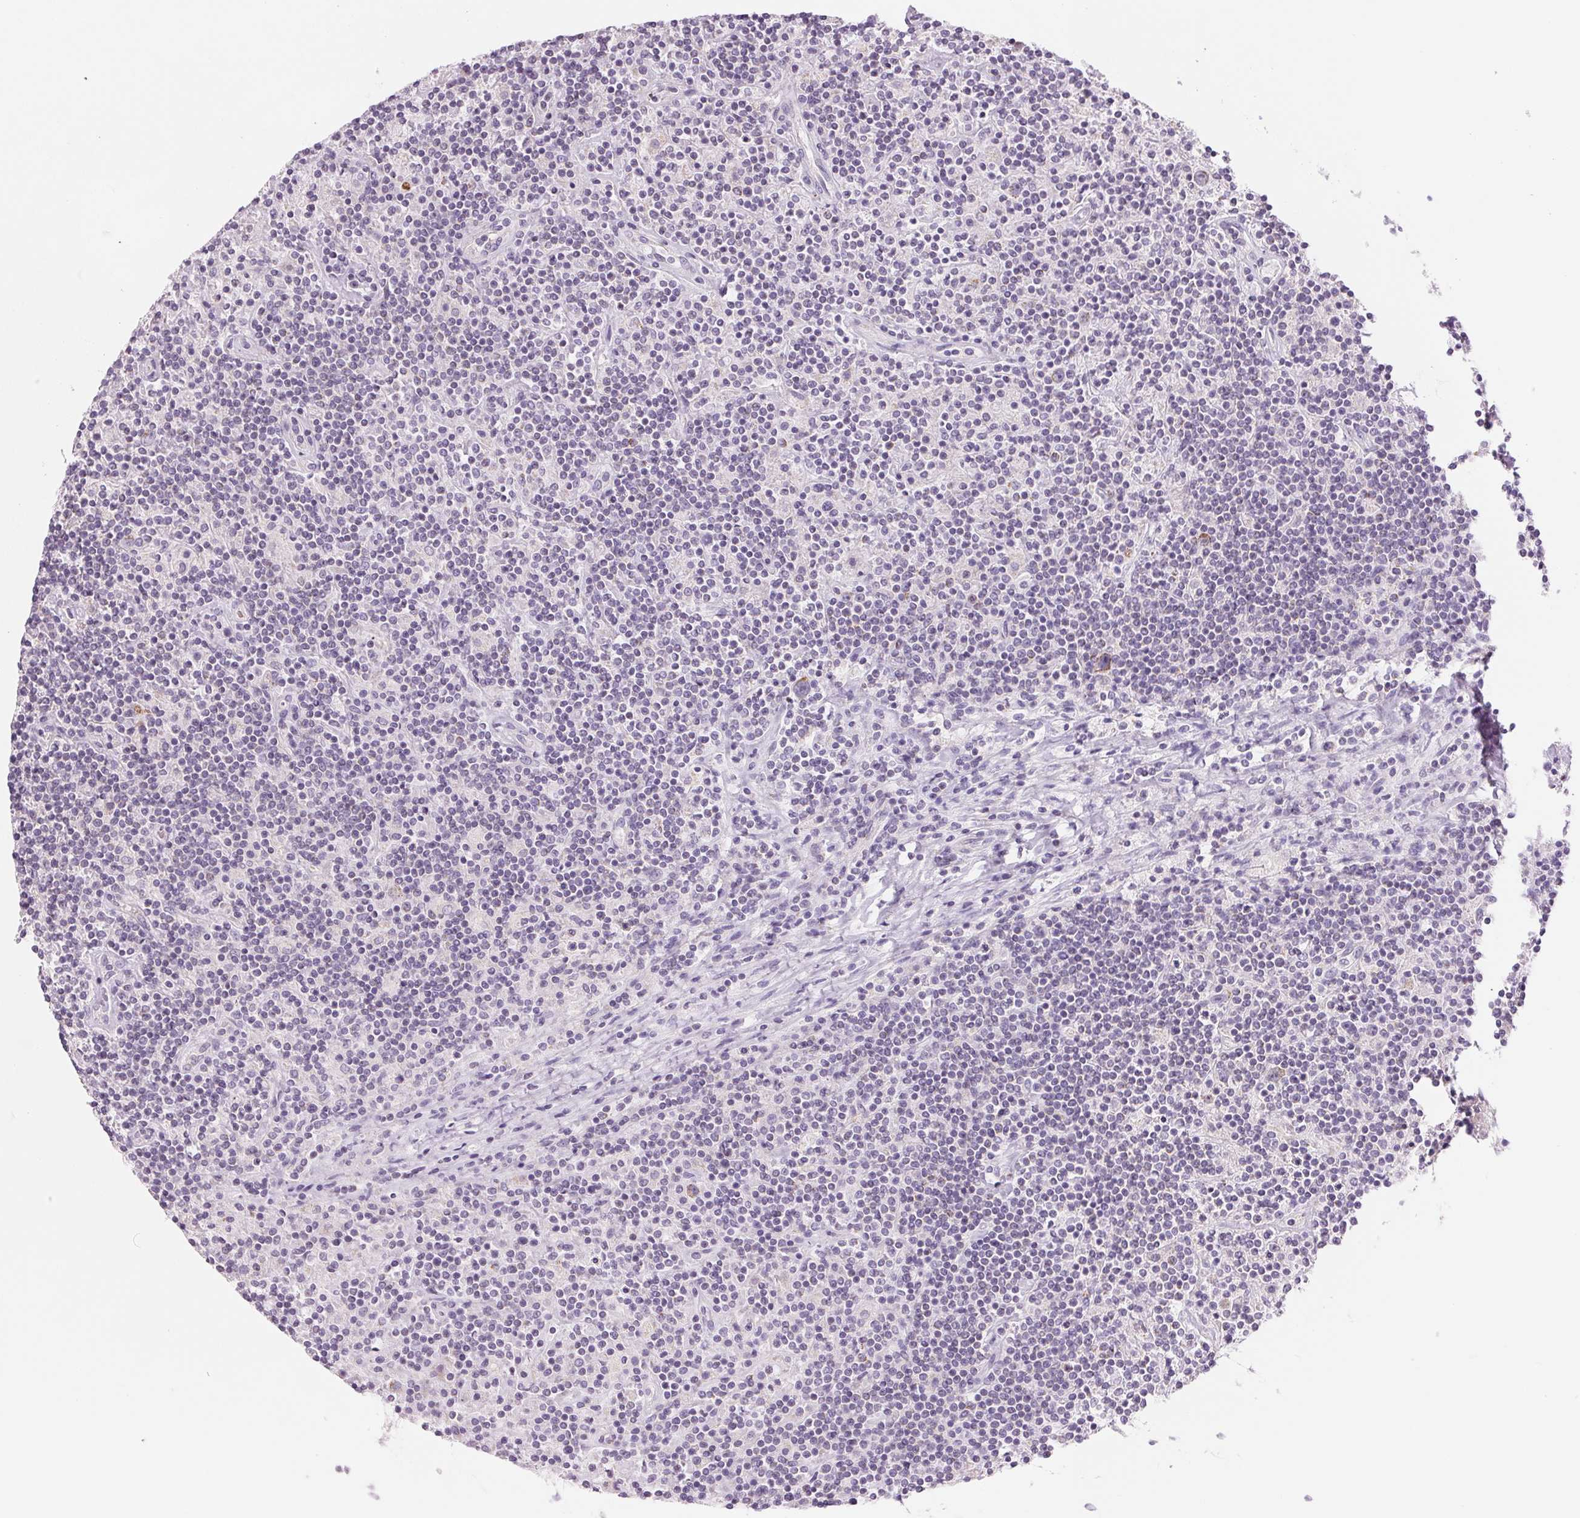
{"staining": {"intensity": "weak", "quantity": "<25%", "location": "cytoplasmic/membranous"}, "tissue": "lymphoma", "cell_type": "Tumor cells", "image_type": "cancer", "snomed": [{"axis": "morphology", "description": "Hodgkin's disease, NOS"}, {"axis": "topography", "description": "Lymph node"}], "caption": "Immunohistochemistry (IHC) micrograph of human Hodgkin's disease stained for a protein (brown), which reveals no expression in tumor cells.", "gene": "CYP11B1", "patient": {"sex": "male", "age": 70}}